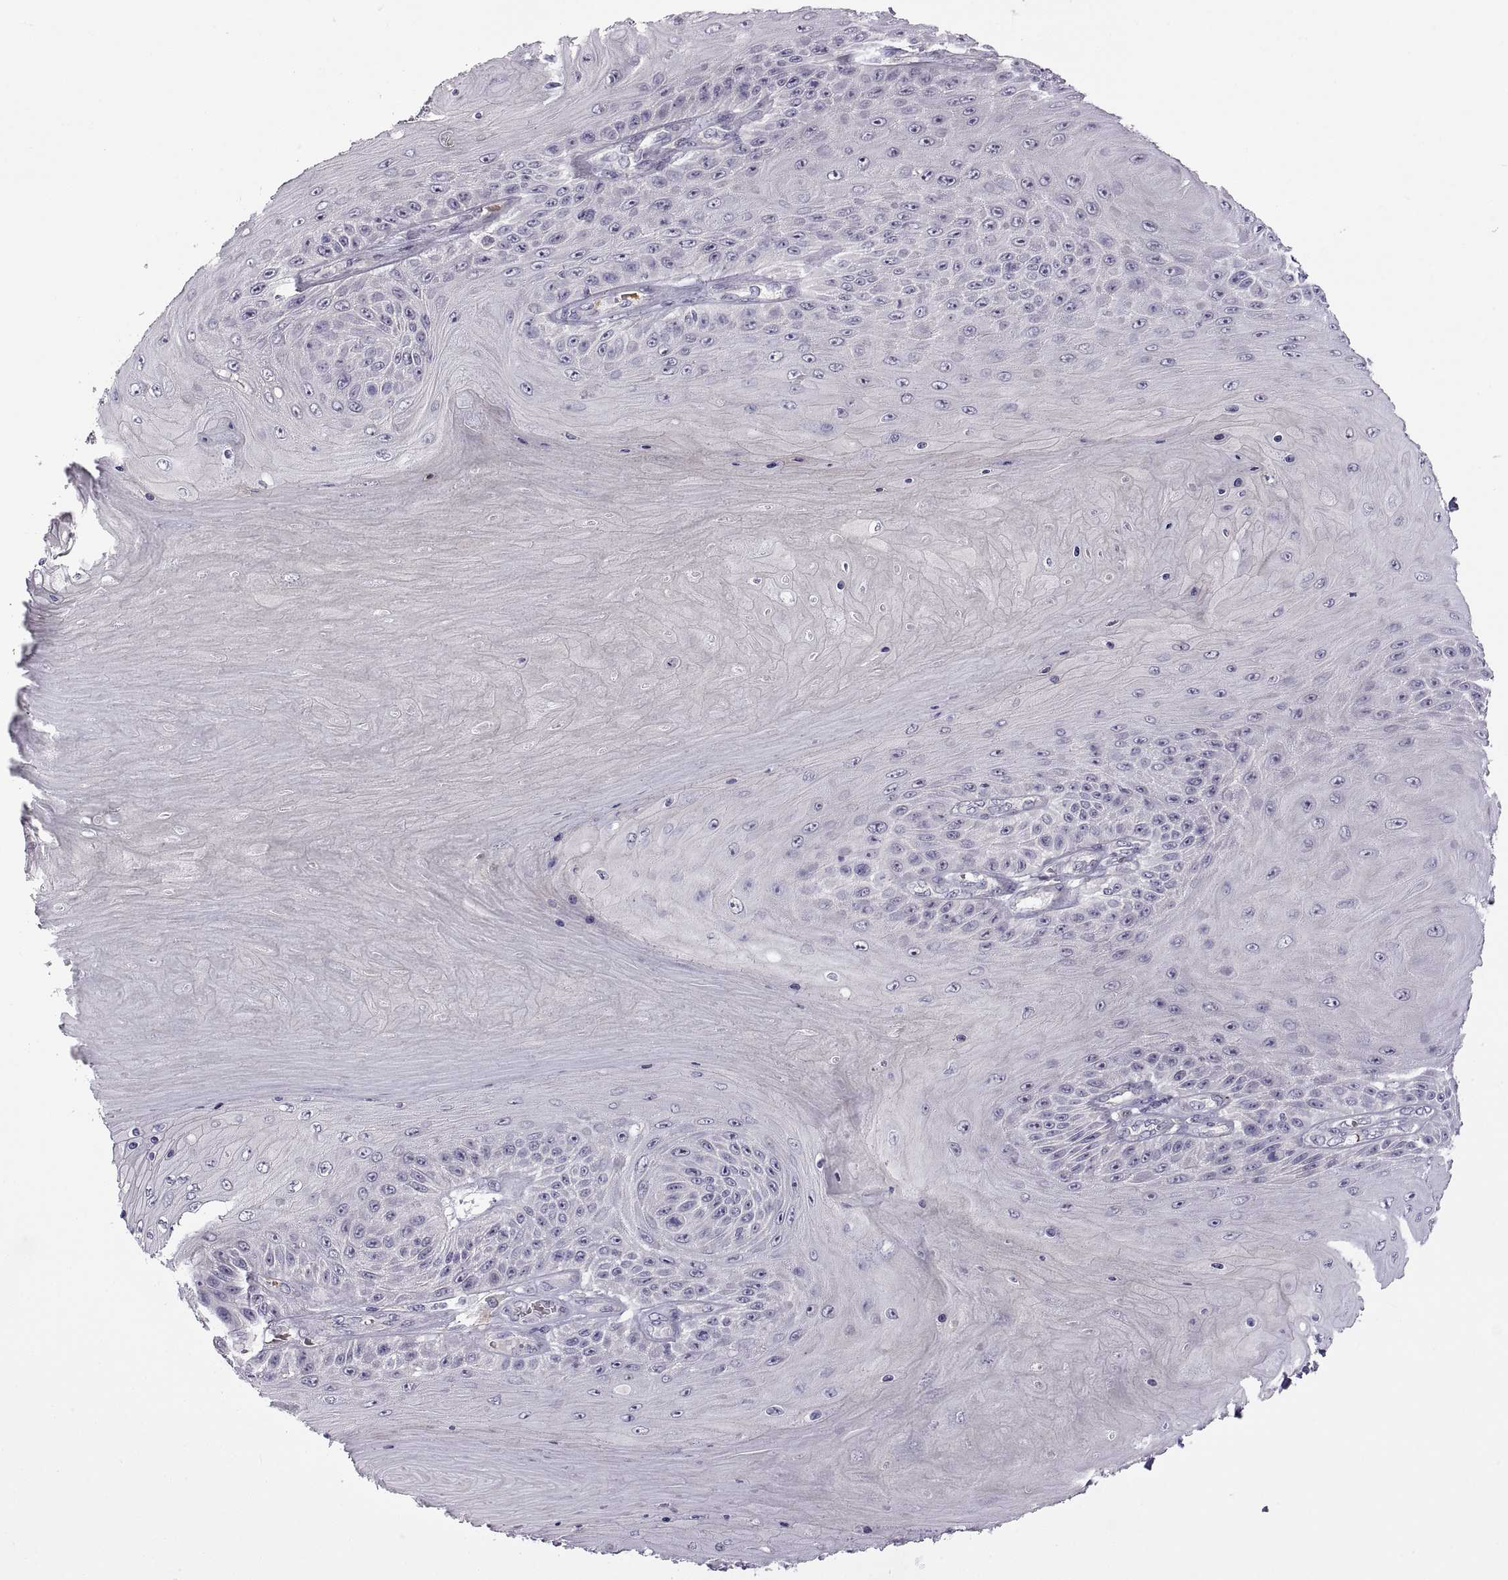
{"staining": {"intensity": "negative", "quantity": "none", "location": "none"}, "tissue": "skin cancer", "cell_type": "Tumor cells", "image_type": "cancer", "snomed": [{"axis": "morphology", "description": "Squamous cell carcinoma, NOS"}, {"axis": "topography", "description": "Skin"}], "caption": "High magnification brightfield microscopy of skin cancer (squamous cell carcinoma) stained with DAB (brown) and counterstained with hematoxylin (blue): tumor cells show no significant positivity.", "gene": "MEIOC", "patient": {"sex": "male", "age": 62}}